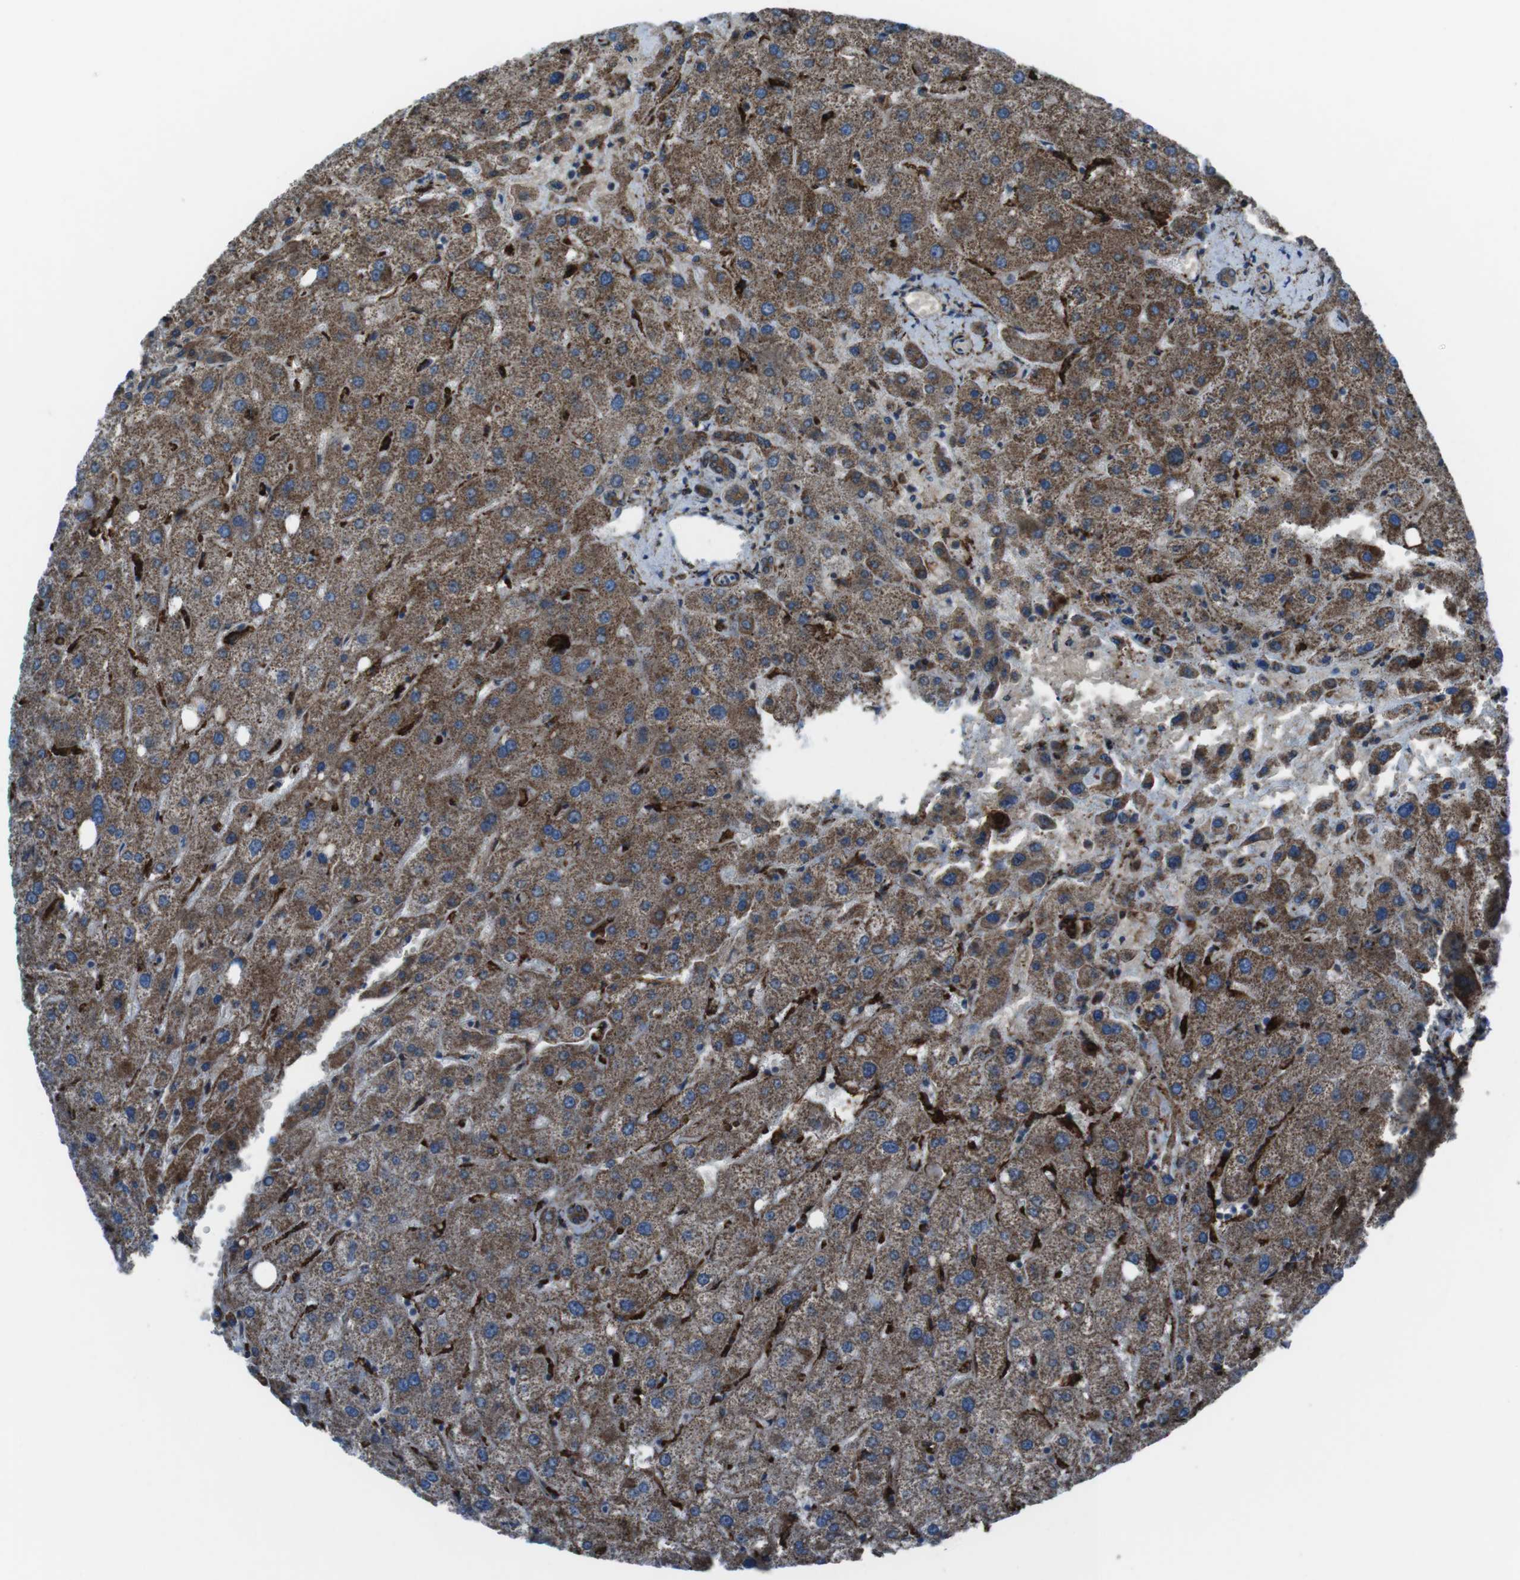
{"staining": {"intensity": "moderate", "quantity": ">75%", "location": "cytoplasmic/membranous"}, "tissue": "liver", "cell_type": "Cholangiocytes", "image_type": "normal", "snomed": [{"axis": "morphology", "description": "Normal tissue, NOS"}, {"axis": "topography", "description": "Liver"}], "caption": "IHC staining of normal liver, which displays medium levels of moderate cytoplasmic/membranous expression in approximately >75% of cholangiocytes indicating moderate cytoplasmic/membranous protein positivity. The staining was performed using DAB (brown) for protein detection and nuclei were counterstained in hematoxylin (blue).", "gene": "GDF10", "patient": {"sex": "male", "age": 73}}